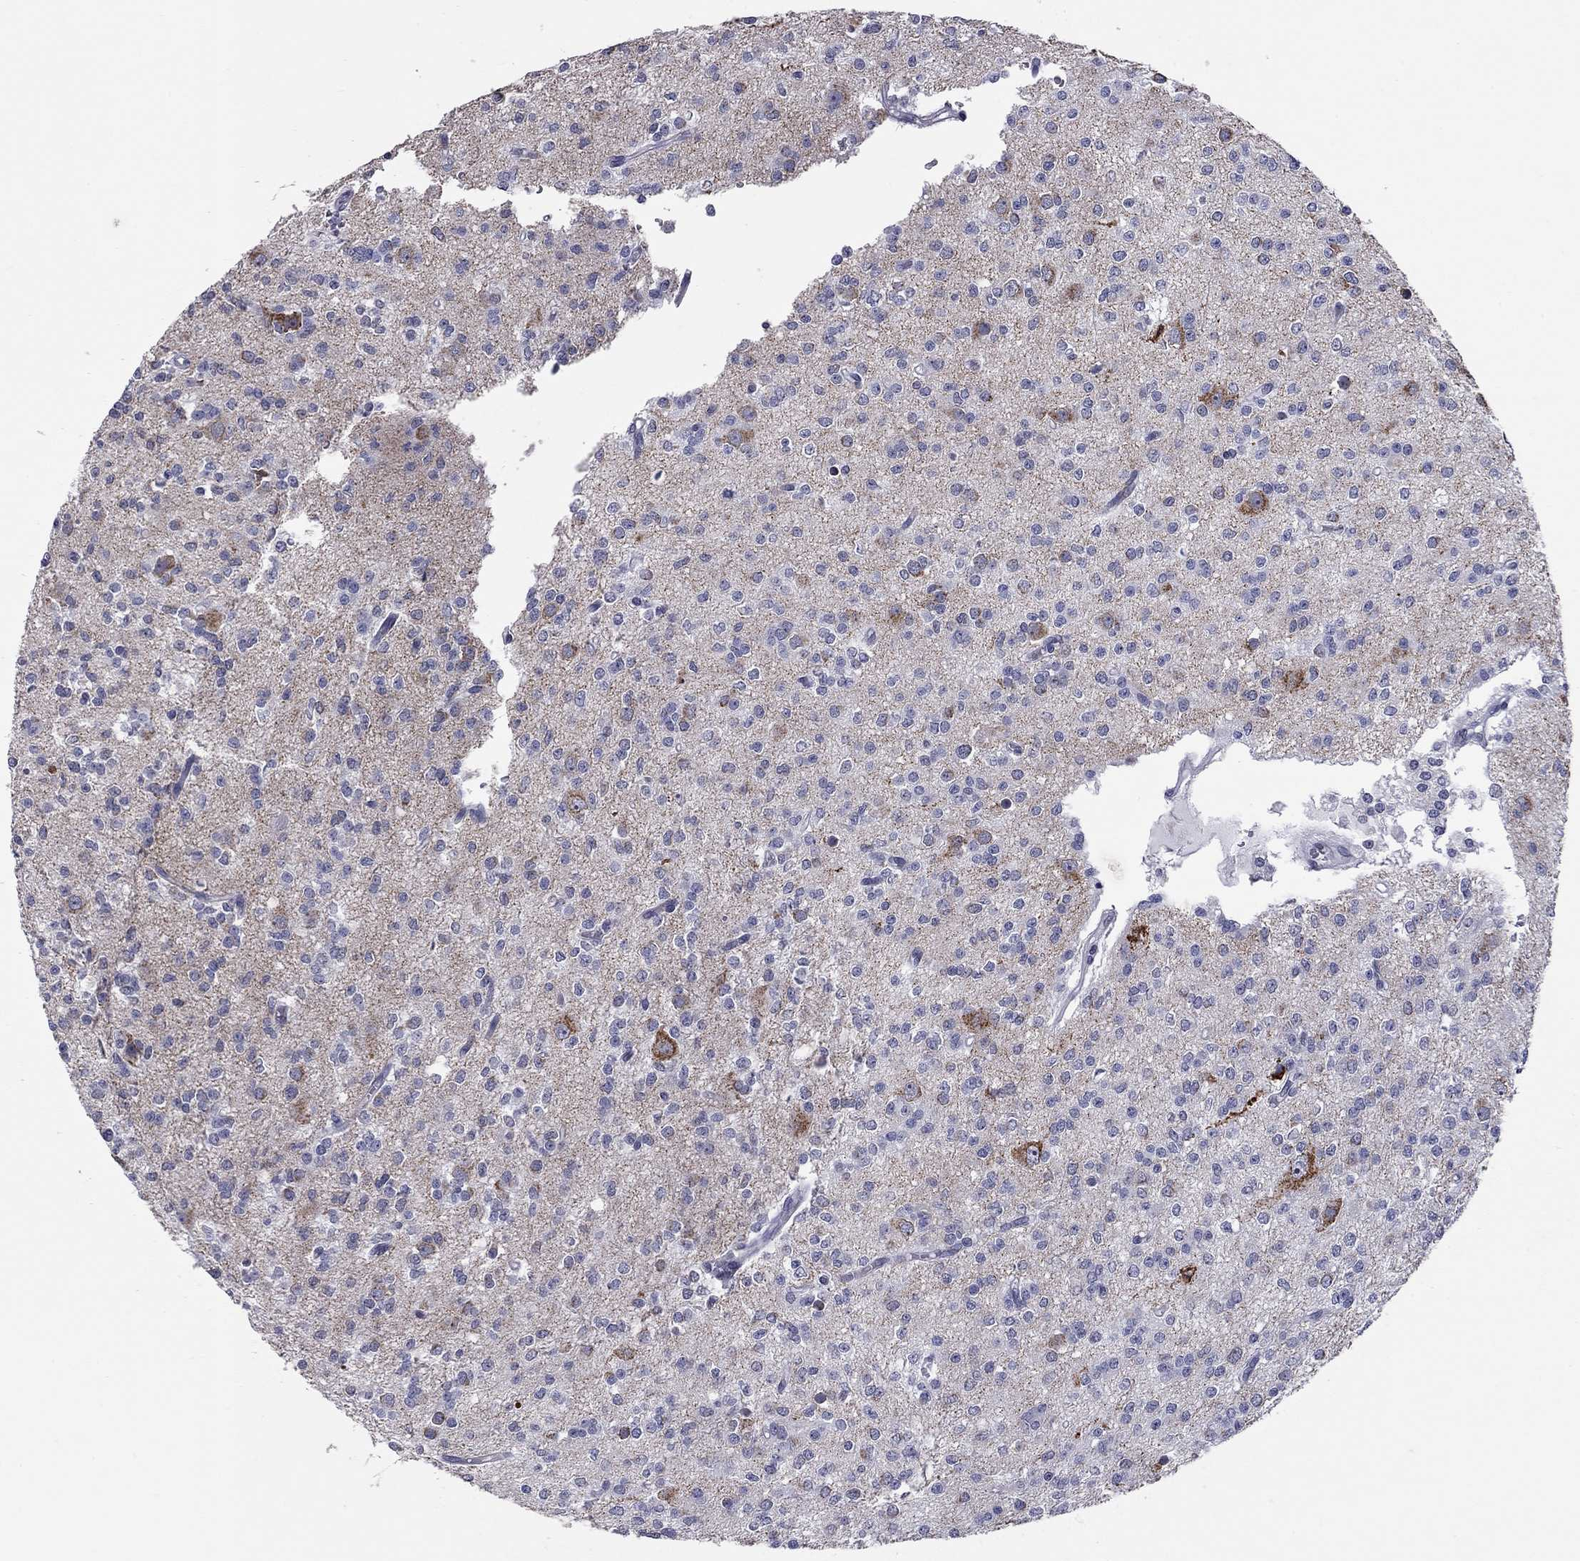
{"staining": {"intensity": "negative", "quantity": "none", "location": "none"}, "tissue": "glioma", "cell_type": "Tumor cells", "image_type": "cancer", "snomed": [{"axis": "morphology", "description": "Glioma, malignant, Low grade"}, {"axis": "topography", "description": "Brain"}], "caption": "Immunohistochemical staining of glioma demonstrates no significant positivity in tumor cells.", "gene": "SHOC2", "patient": {"sex": "male", "age": 27}}